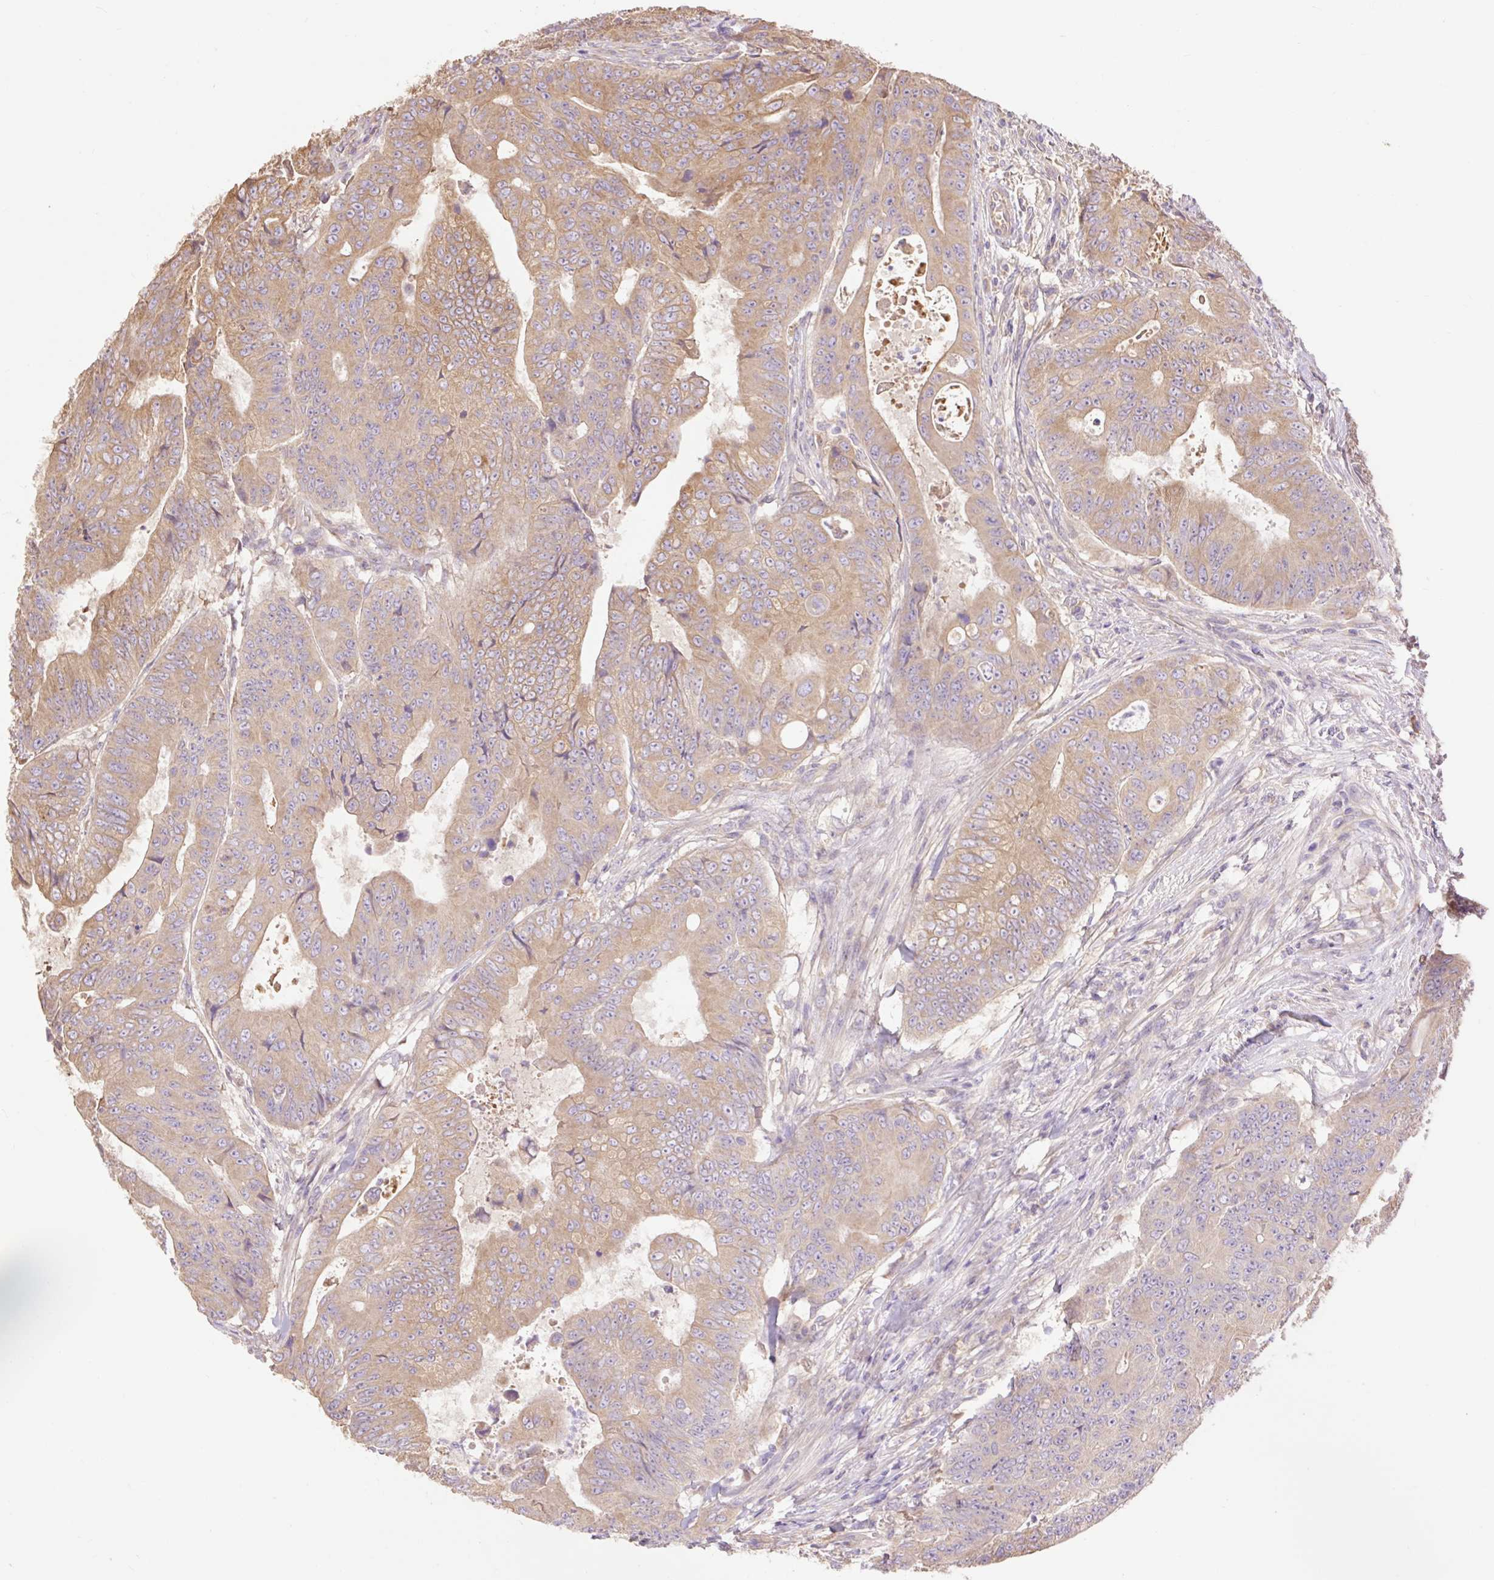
{"staining": {"intensity": "moderate", "quantity": ">75%", "location": "cytoplasmic/membranous"}, "tissue": "colorectal cancer", "cell_type": "Tumor cells", "image_type": "cancer", "snomed": [{"axis": "morphology", "description": "Adenocarcinoma, NOS"}, {"axis": "topography", "description": "Colon"}], "caption": "Colorectal adenocarcinoma stained with a brown dye exhibits moderate cytoplasmic/membranous positive expression in approximately >75% of tumor cells.", "gene": "DESI1", "patient": {"sex": "female", "age": 48}}